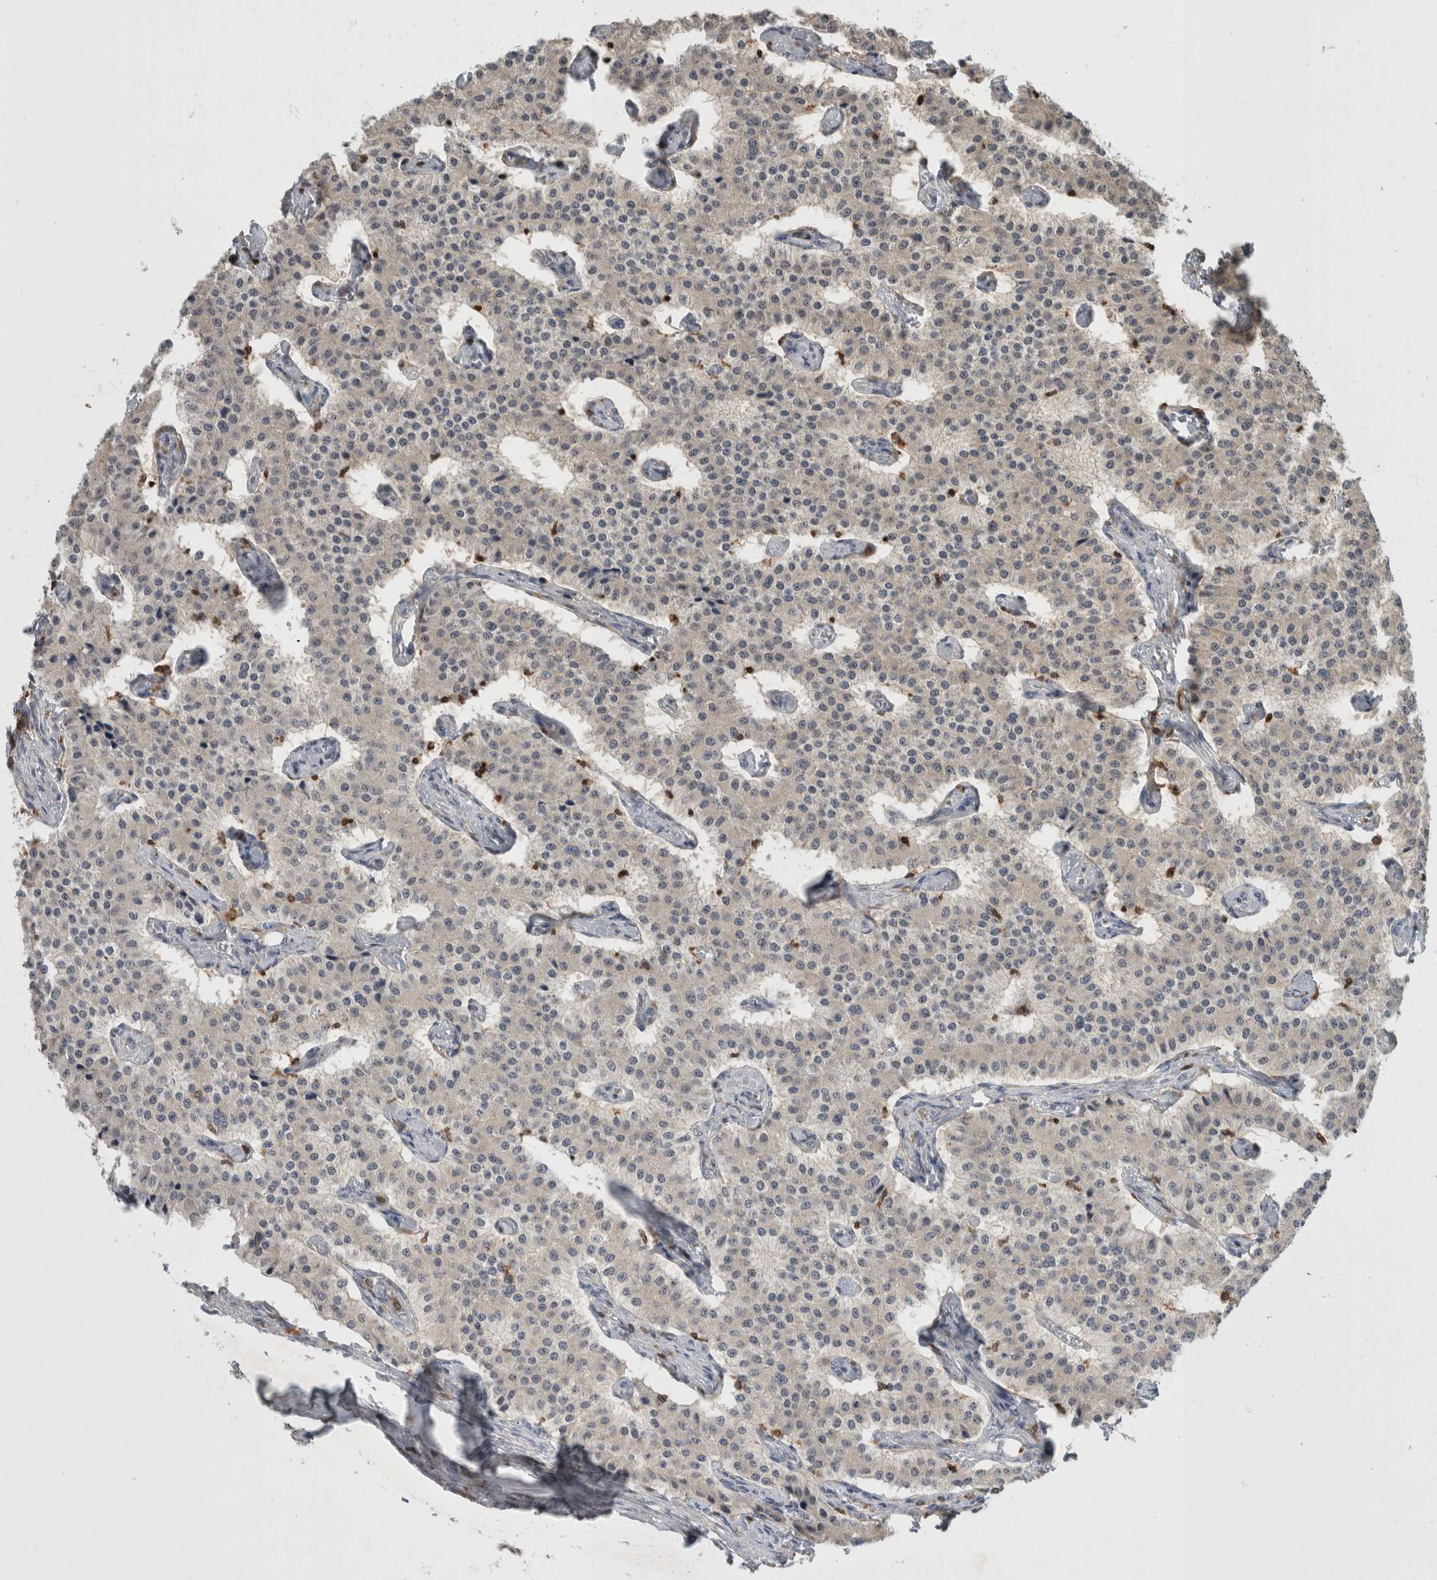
{"staining": {"intensity": "negative", "quantity": "none", "location": "none"}, "tissue": "carcinoid", "cell_type": "Tumor cells", "image_type": "cancer", "snomed": [{"axis": "morphology", "description": "Carcinoid, malignant, NOS"}, {"axis": "topography", "description": "Colon"}], "caption": "Malignant carcinoid was stained to show a protein in brown. There is no significant staining in tumor cells. (Immunohistochemistry (ihc), brightfield microscopy, high magnification).", "gene": "GFRA2", "patient": {"sex": "female", "age": 52}}